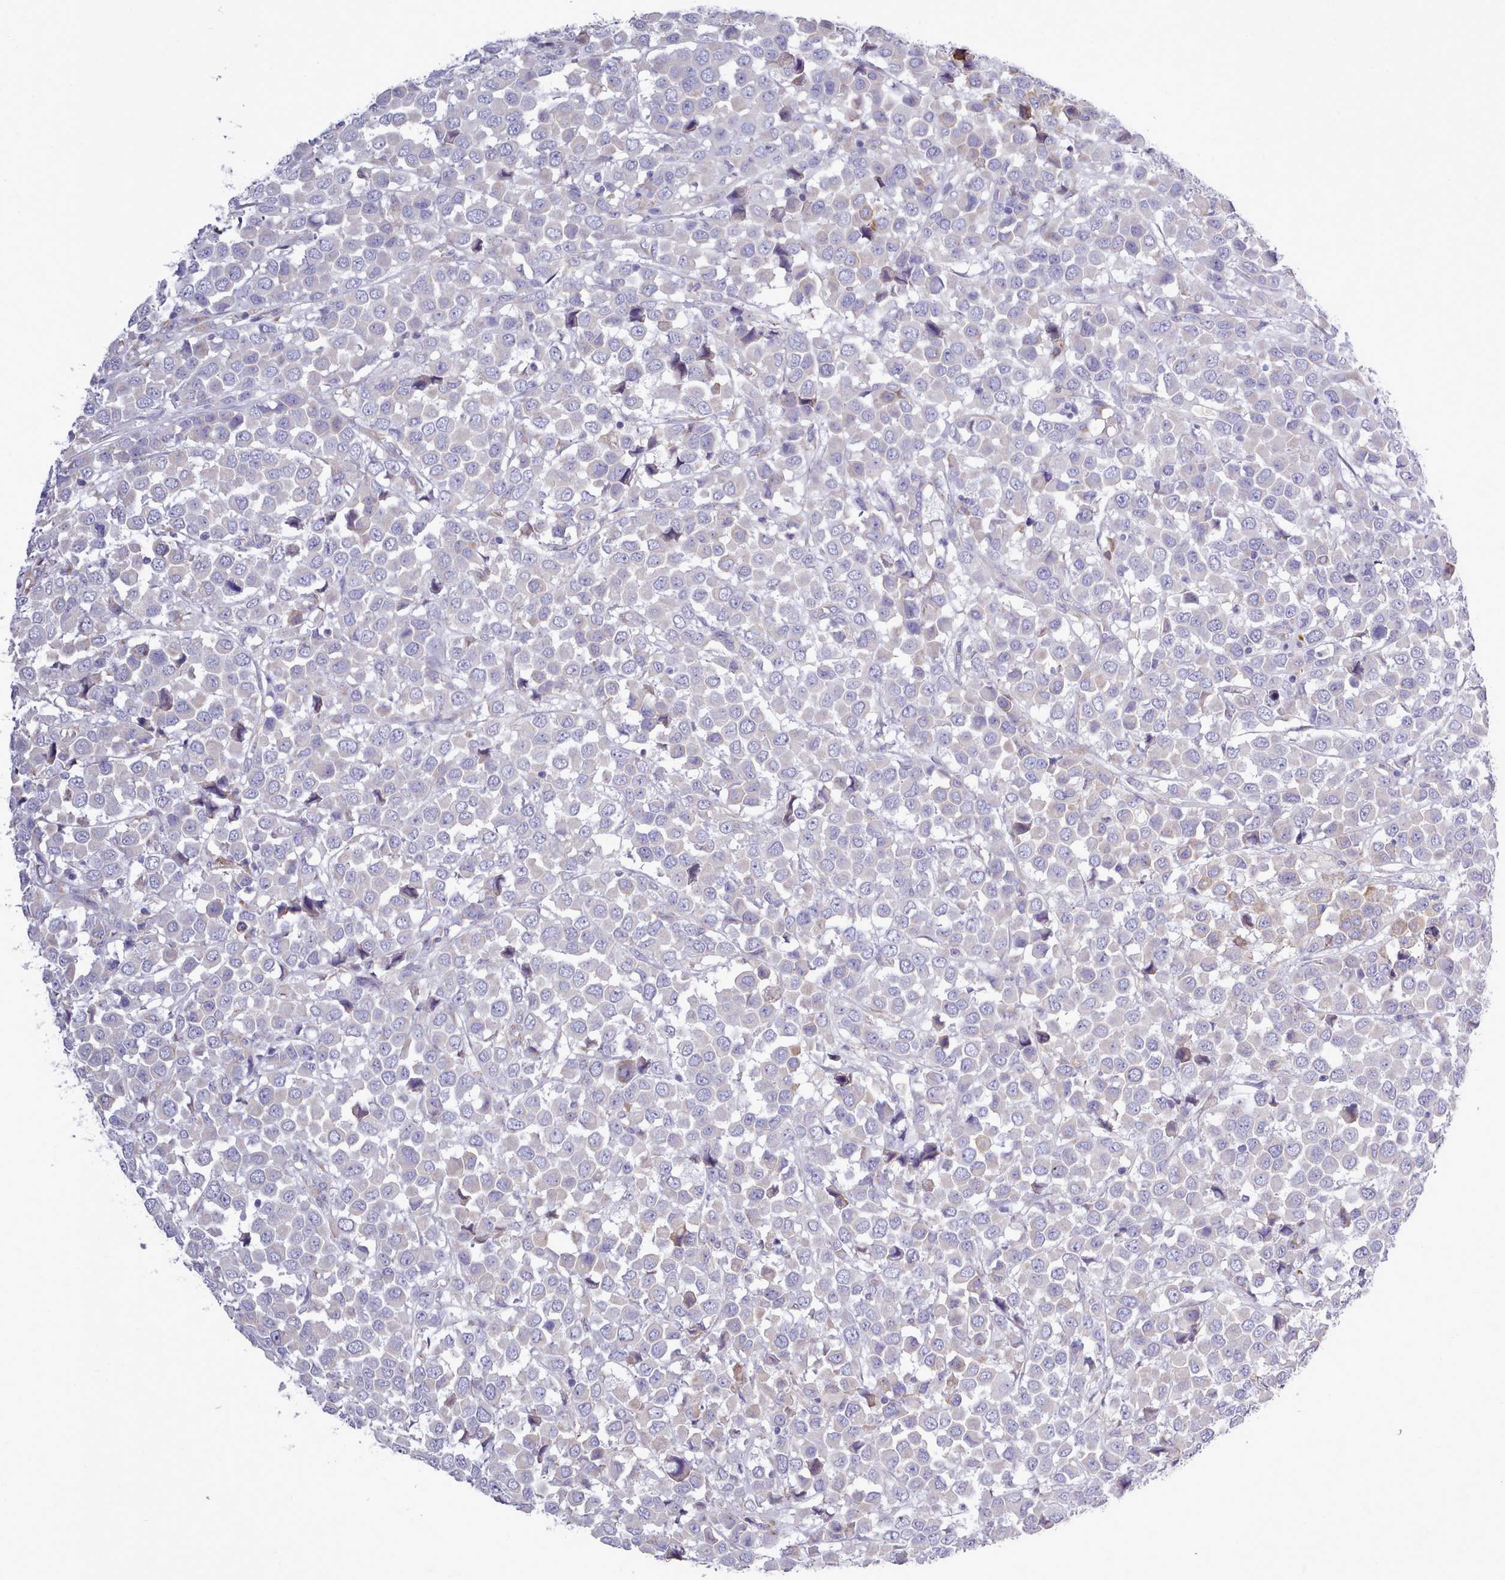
{"staining": {"intensity": "negative", "quantity": "none", "location": "none"}, "tissue": "breast cancer", "cell_type": "Tumor cells", "image_type": "cancer", "snomed": [{"axis": "morphology", "description": "Duct carcinoma"}, {"axis": "topography", "description": "Breast"}], "caption": "IHC of breast cancer shows no staining in tumor cells.", "gene": "XKR8", "patient": {"sex": "female", "age": 61}}